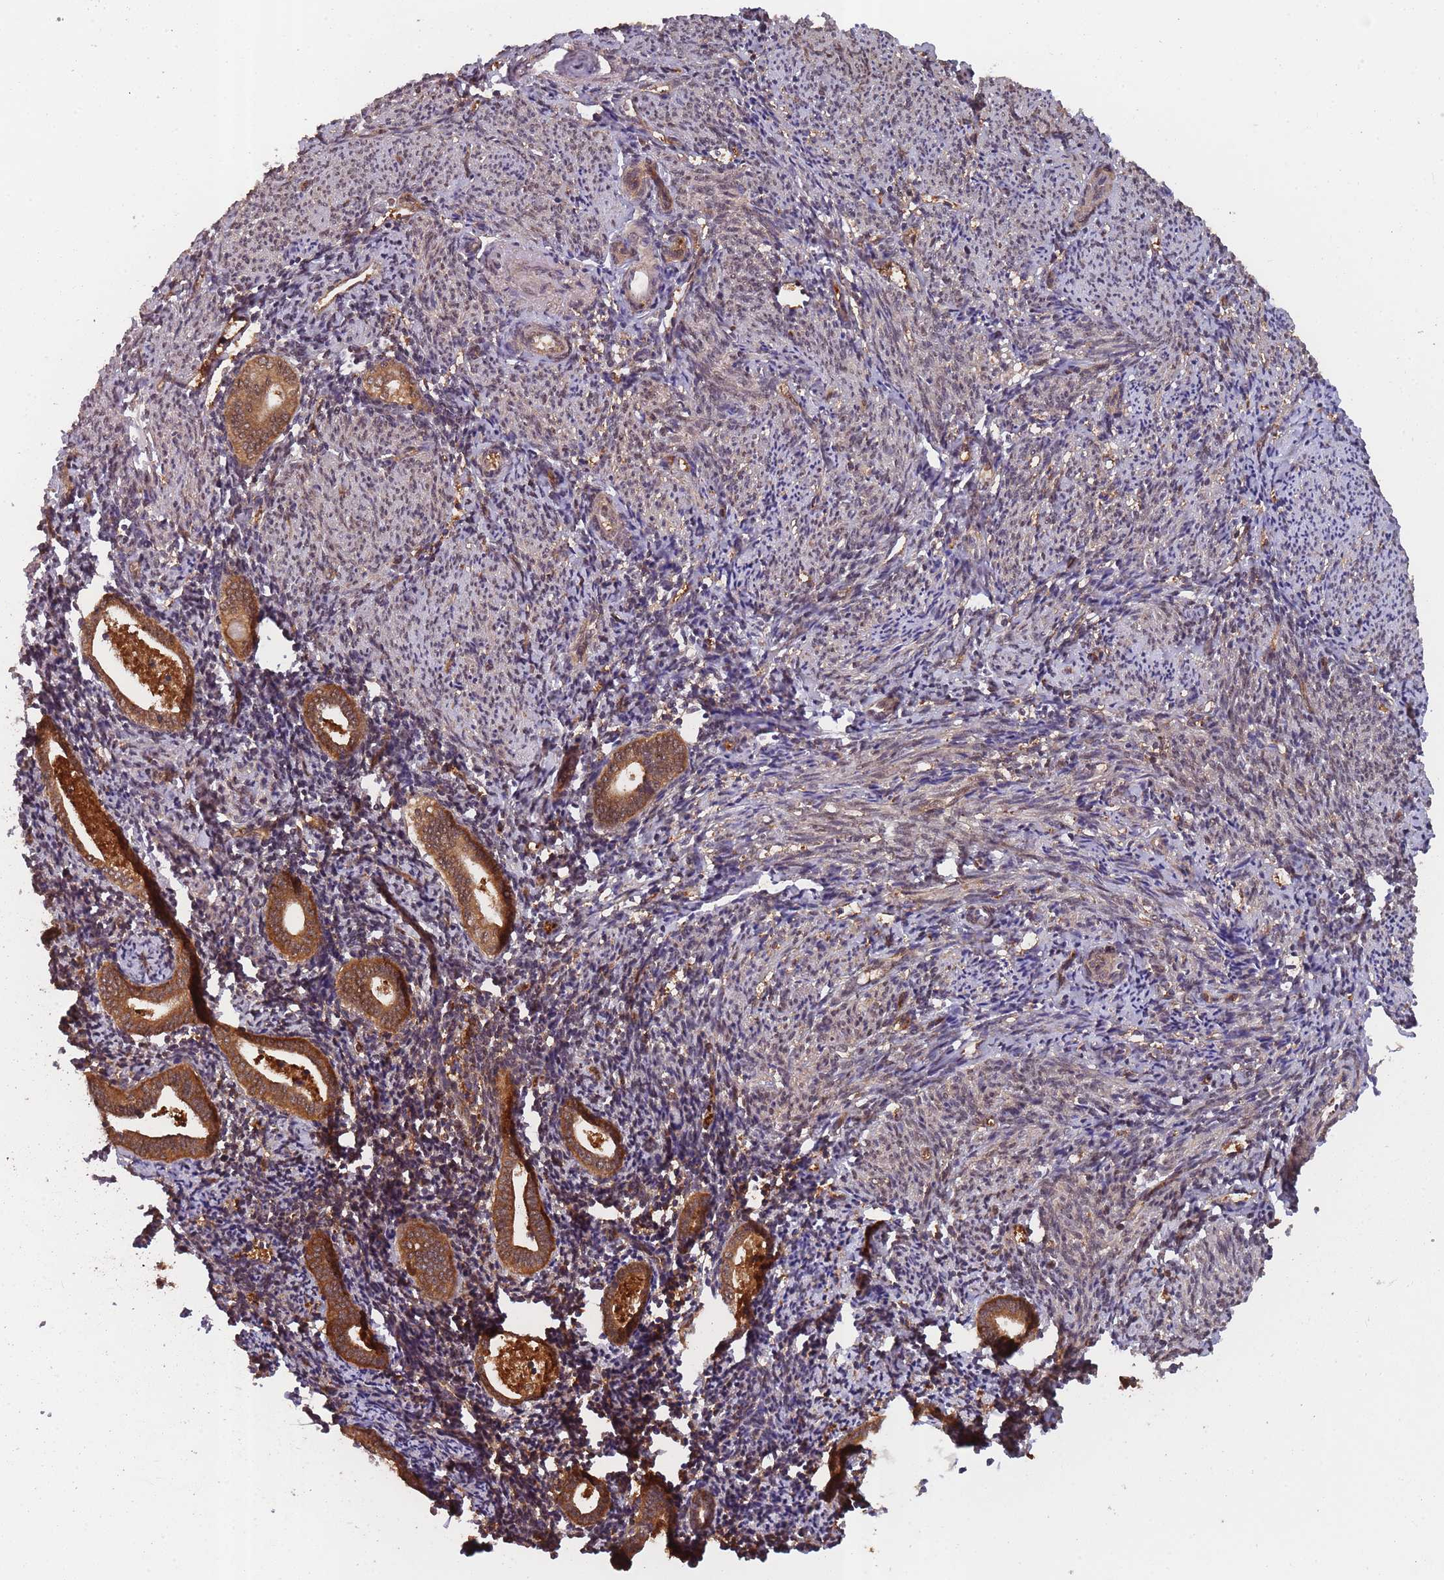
{"staining": {"intensity": "moderate", "quantity": "25%-75%", "location": "cytoplasmic/membranous,nuclear"}, "tissue": "endometrium", "cell_type": "Cells in endometrial stroma", "image_type": "normal", "snomed": [{"axis": "morphology", "description": "Normal tissue, NOS"}, {"axis": "topography", "description": "Endometrium"}], "caption": "Cells in endometrial stroma demonstrate medium levels of moderate cytoplasmic/membranous,nuclear staining in about 25%-75% of cells in normal endometrium.", "gene": "PPP6R3", "patient": {"sex": "female", "age": 54}}